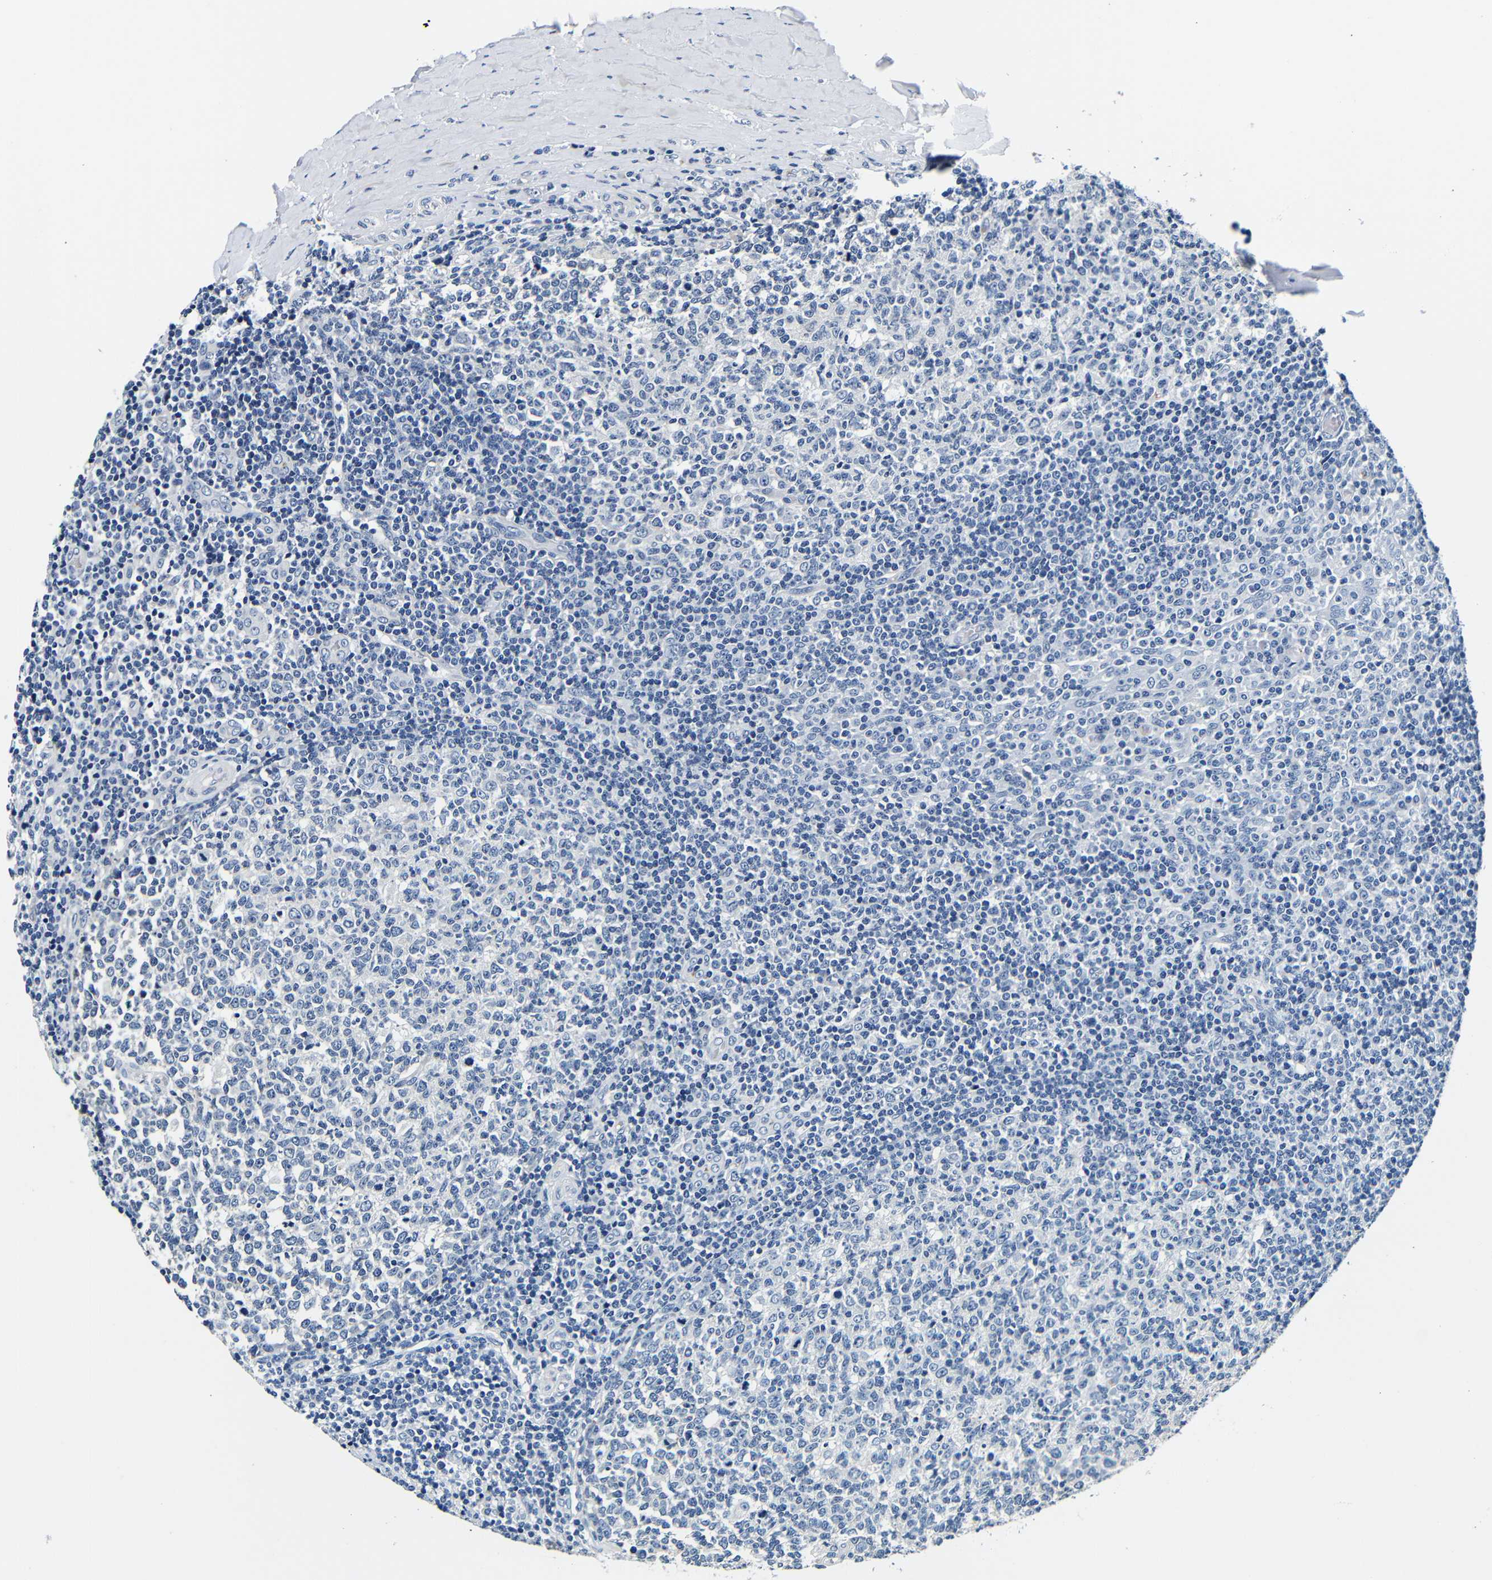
{"staining": {"intensity": "negative", "quantity": "none", "location": "none"}, "tissue": "tonsil", "cell_type": "Germinal center cells", "image_type": "normal", "snomed": [{"axis": "morphology", "description": "Normal tissue, NOS"}, {"axis": "topography", "description": "Tonsil"}], "caption": "IHC of benign tonsil exhibits no staining in germinal center cells.", "gene": "GP1BA", "patient": {"sex": "female", "age": 19}}